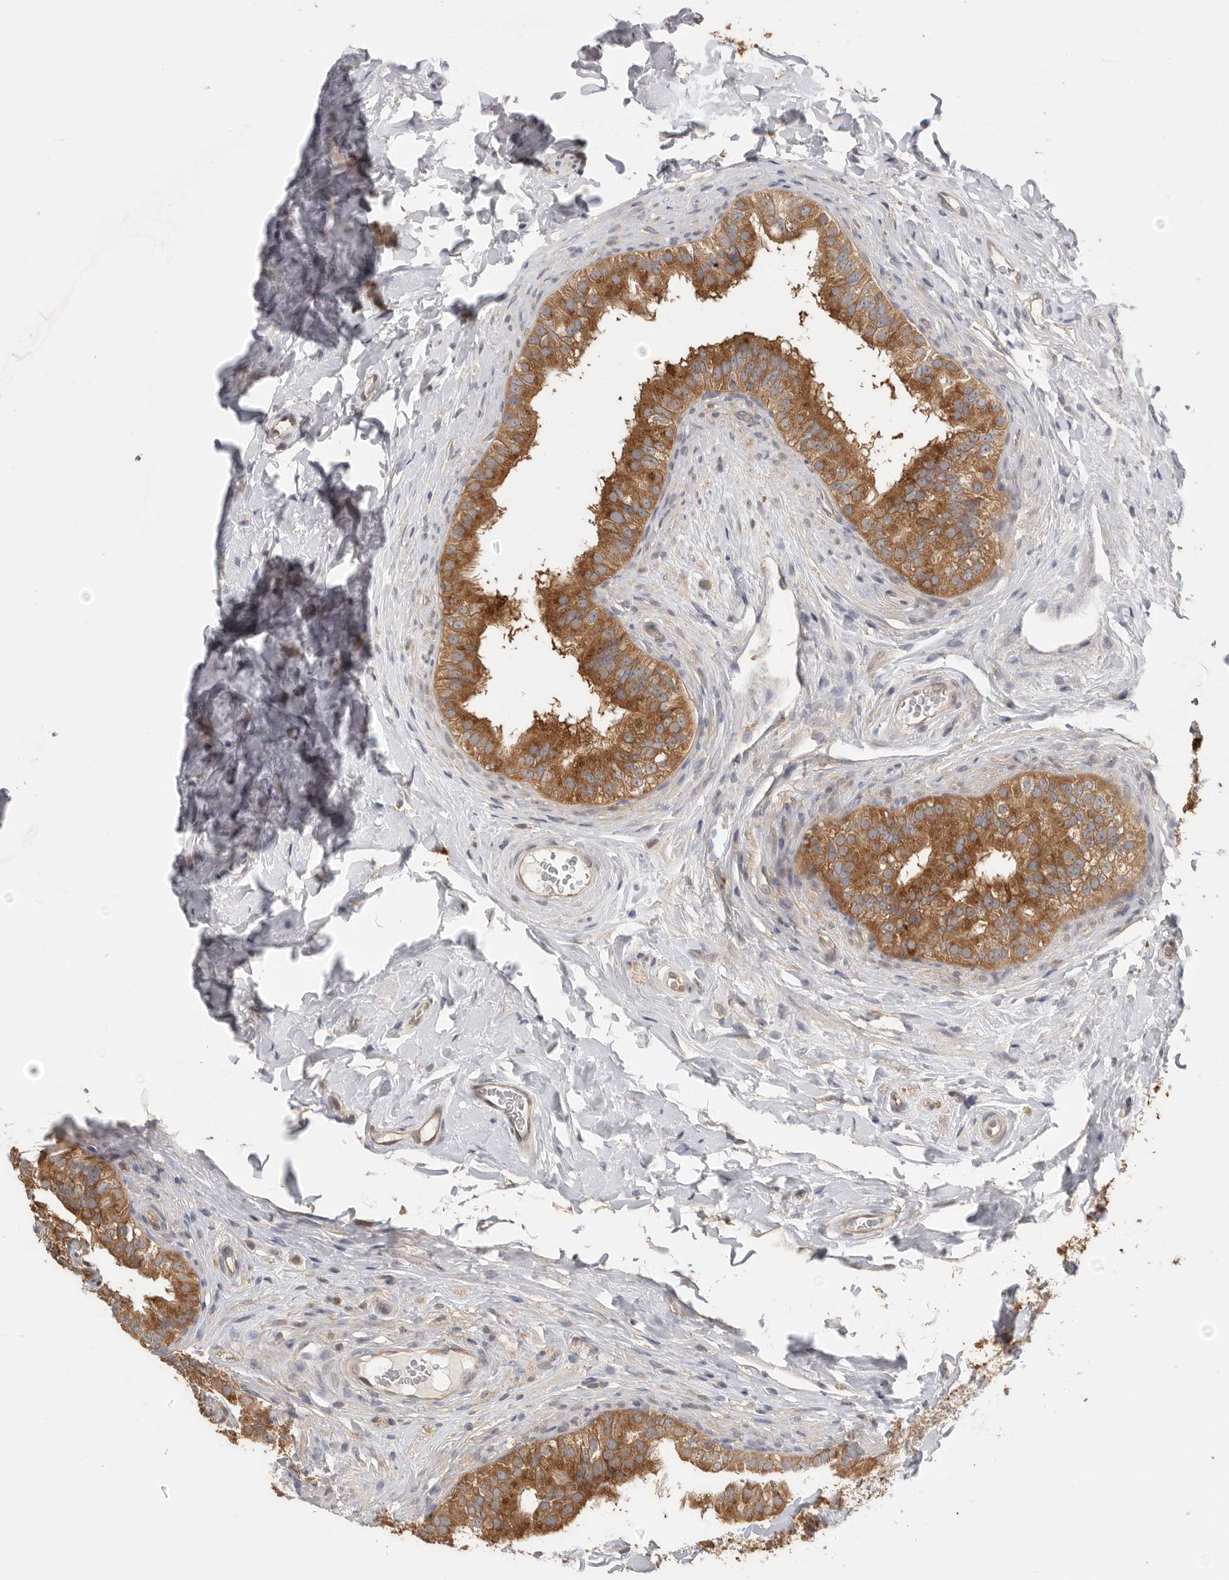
{"staining": {"intensity": "moderate", "quantity": "25%-75%", "location": "cytoplasmic/membranous"}, "tissue": "epididymis", "cell_type": "Glandular cells", "image_type": "normal", "snomed": [{"axis": "morphology", "description": "Normal tissue, NOS"}, {"axis": "topography", "description": "Epididymis"}], "caption": "Epididymis stained for a protein (brown) exhibits moderate cytoplasmic/membranous positive positivity in approximately 25%-75% of glandular cells.", "gene": "CCT8", "patient": {"sex": "male", "age": 49}}